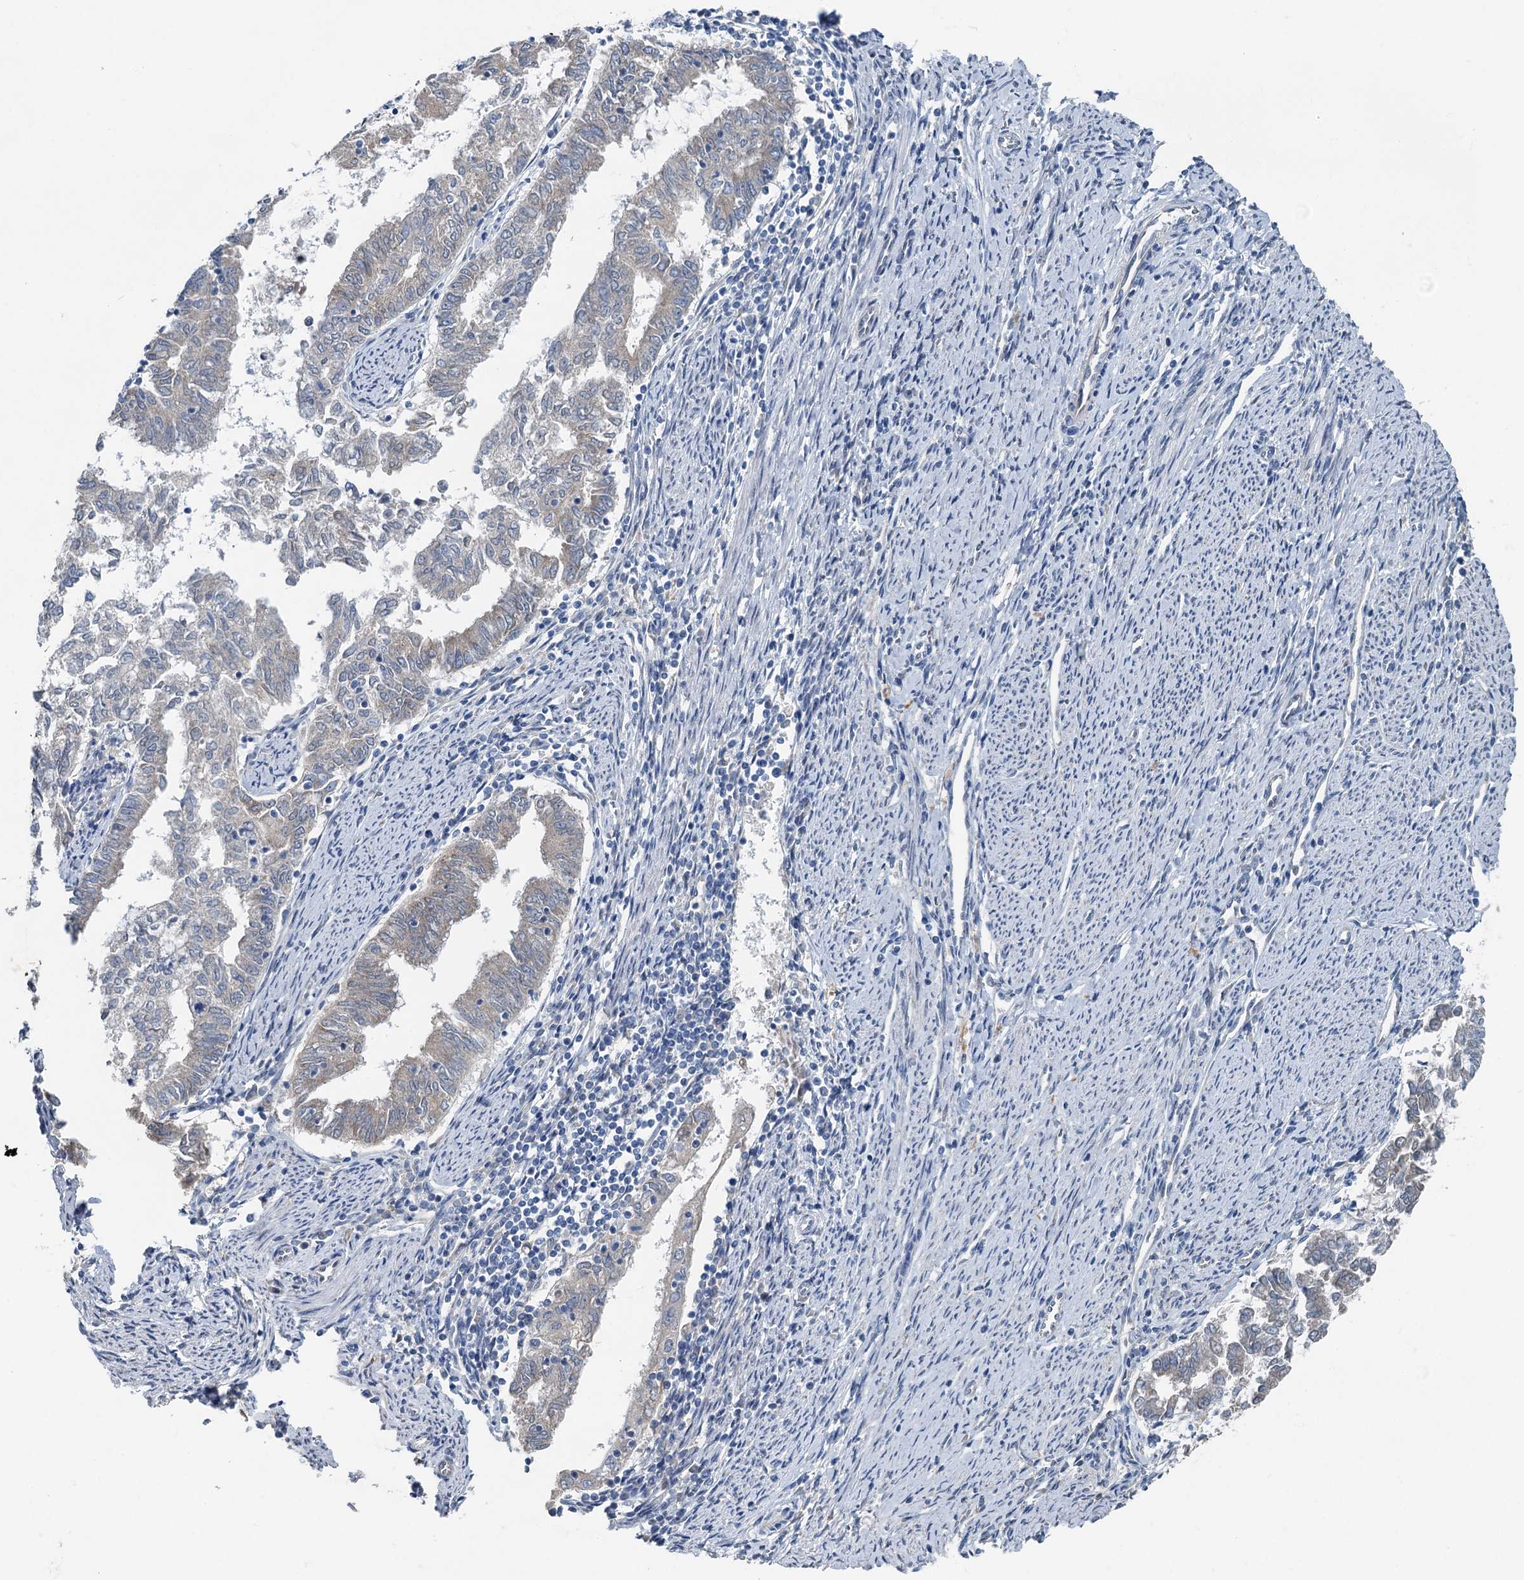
{"staining": {"intensity": "negative", "quantity": "none", "location": "none"}, "tissue": "endometrial cancer", "cell_type": "Tumor cells", "image_type": "cancer", "snomed": [{"axis": "morphology", "description": "Adenocarcinoma, NOS"}, {"axis": "topography", "description": "Endometrium"}], "caption": "A high-resolution image shows immunohistochemistry (IHC) staining of adenocarcinoma (endometrial), which displays no significant staining in tumor cells.", "gene": "C6orf120", "patient": {"sex": "female", "age": 79}}